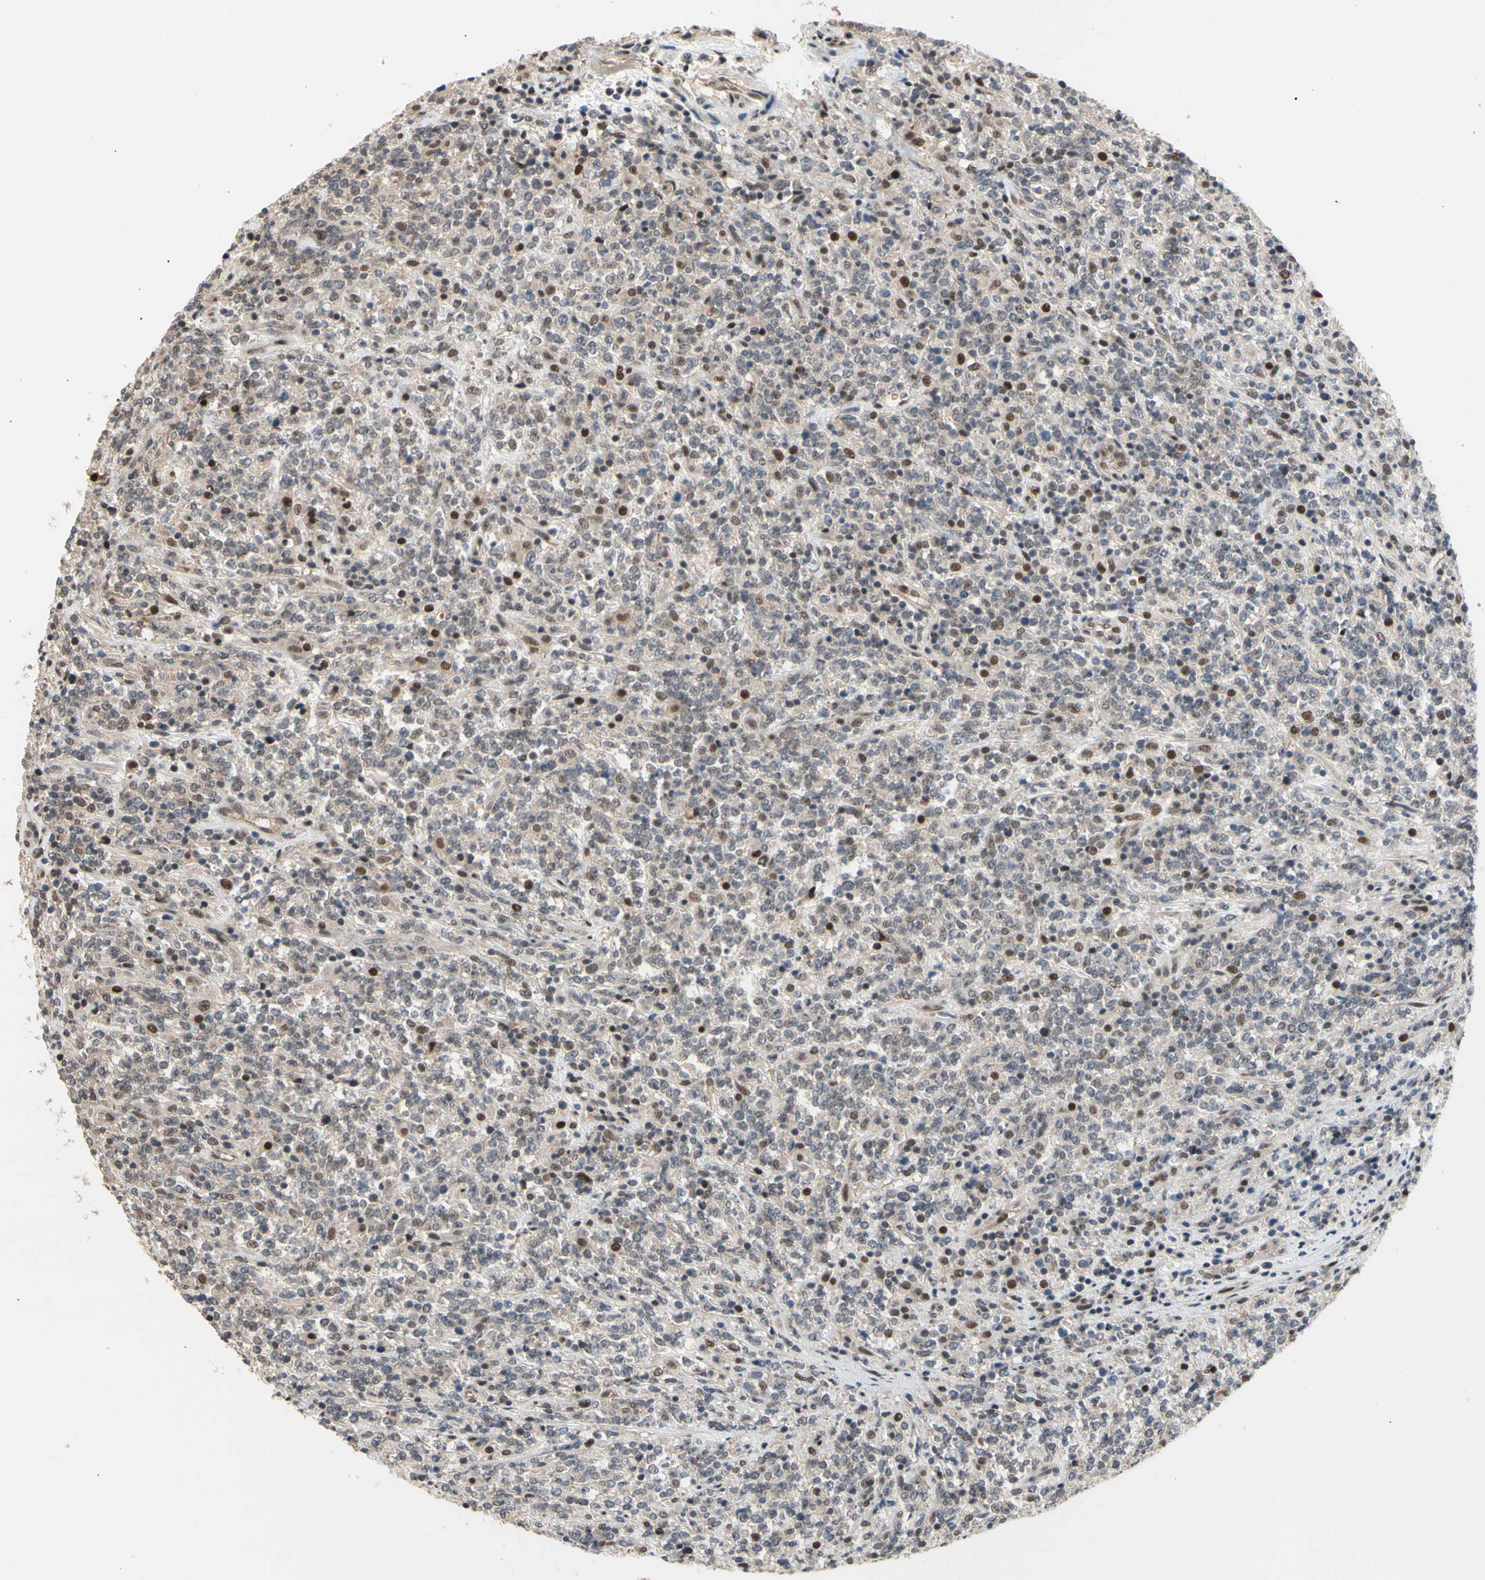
{"staining": {"intensity": "weak", "quantity": "25%-75%", "location": "cytoplasmic/membranous,nuclear"}, "tissue": "lymphoma", "cell_type": "Tumor cells", "image_type": "cancer", "snomed": [{"axis": "morphology", "description": "Malignant lymphoma, non-Hodgkin's type, High grade"}, {"axis": "topography", "description": "Soft tissue"}], "caption": "The immunohistochemical stain shows weak cytoplasmic/membranous and nuclear expression in tumor cells of malignant lymphoma, non-Hodgkin's type (high-grade) tissue.", "gene": "NGEF", "patient": {"sex": "male", "age": 18}}